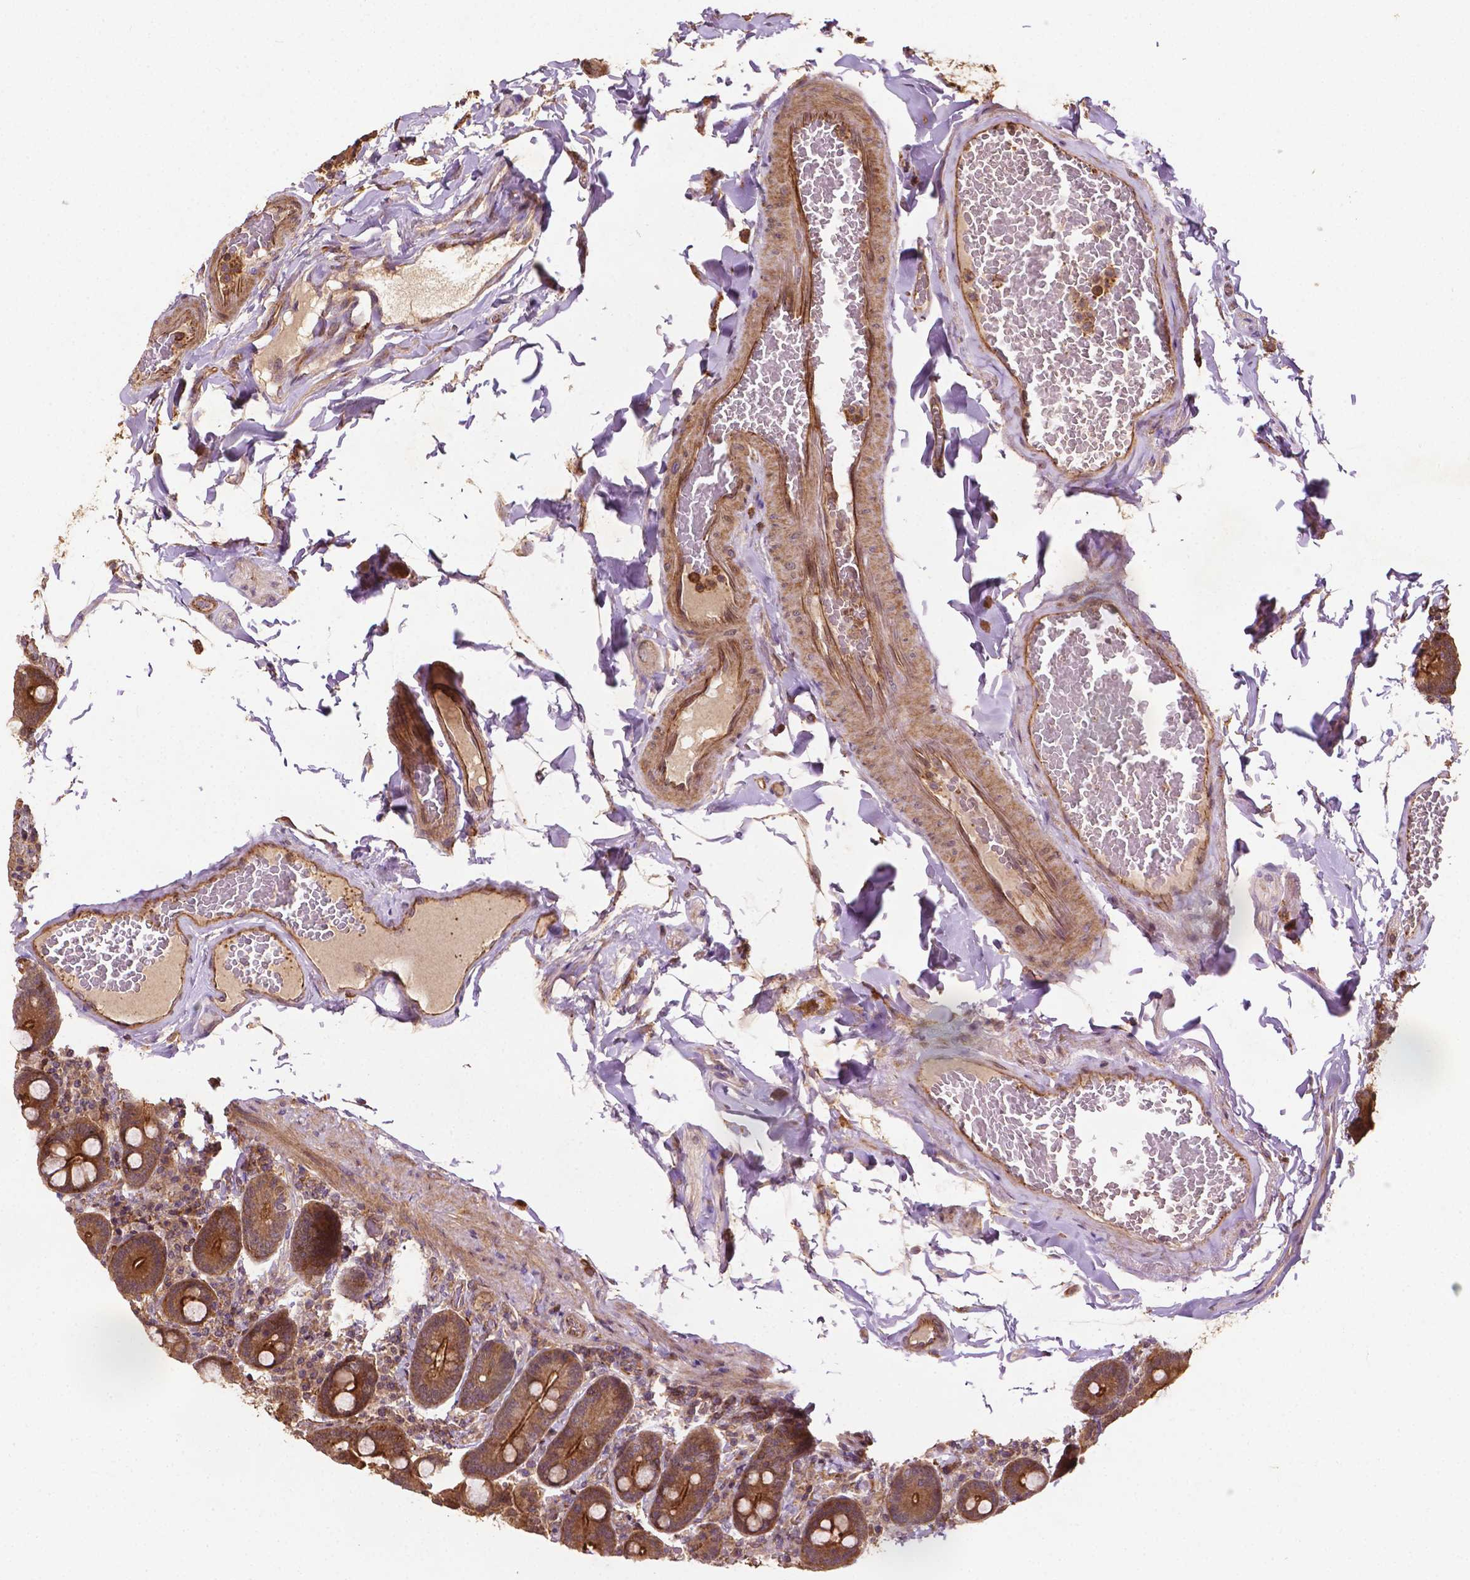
{"staining": {"intensity": "moderate", "quantity": ">75%", "location": "cytoplasmic/membranous"}, "tissue": "duodenum", "cell_type": "Glandular cells", "image_type": "normal", "snomed": [{"axis": "morphology", "description": "Normal tissue, NOS"}, {"axis": "topography", "description": "Duodenum"}], "caption": "Human duodenum stained for a protein (brown) displays moderate cytoplasmic/membranous positive positivity in approximately >75% of glandular cells.", "gene": "ZMYND19", "patient": {"sex": "female", "age": 62}}